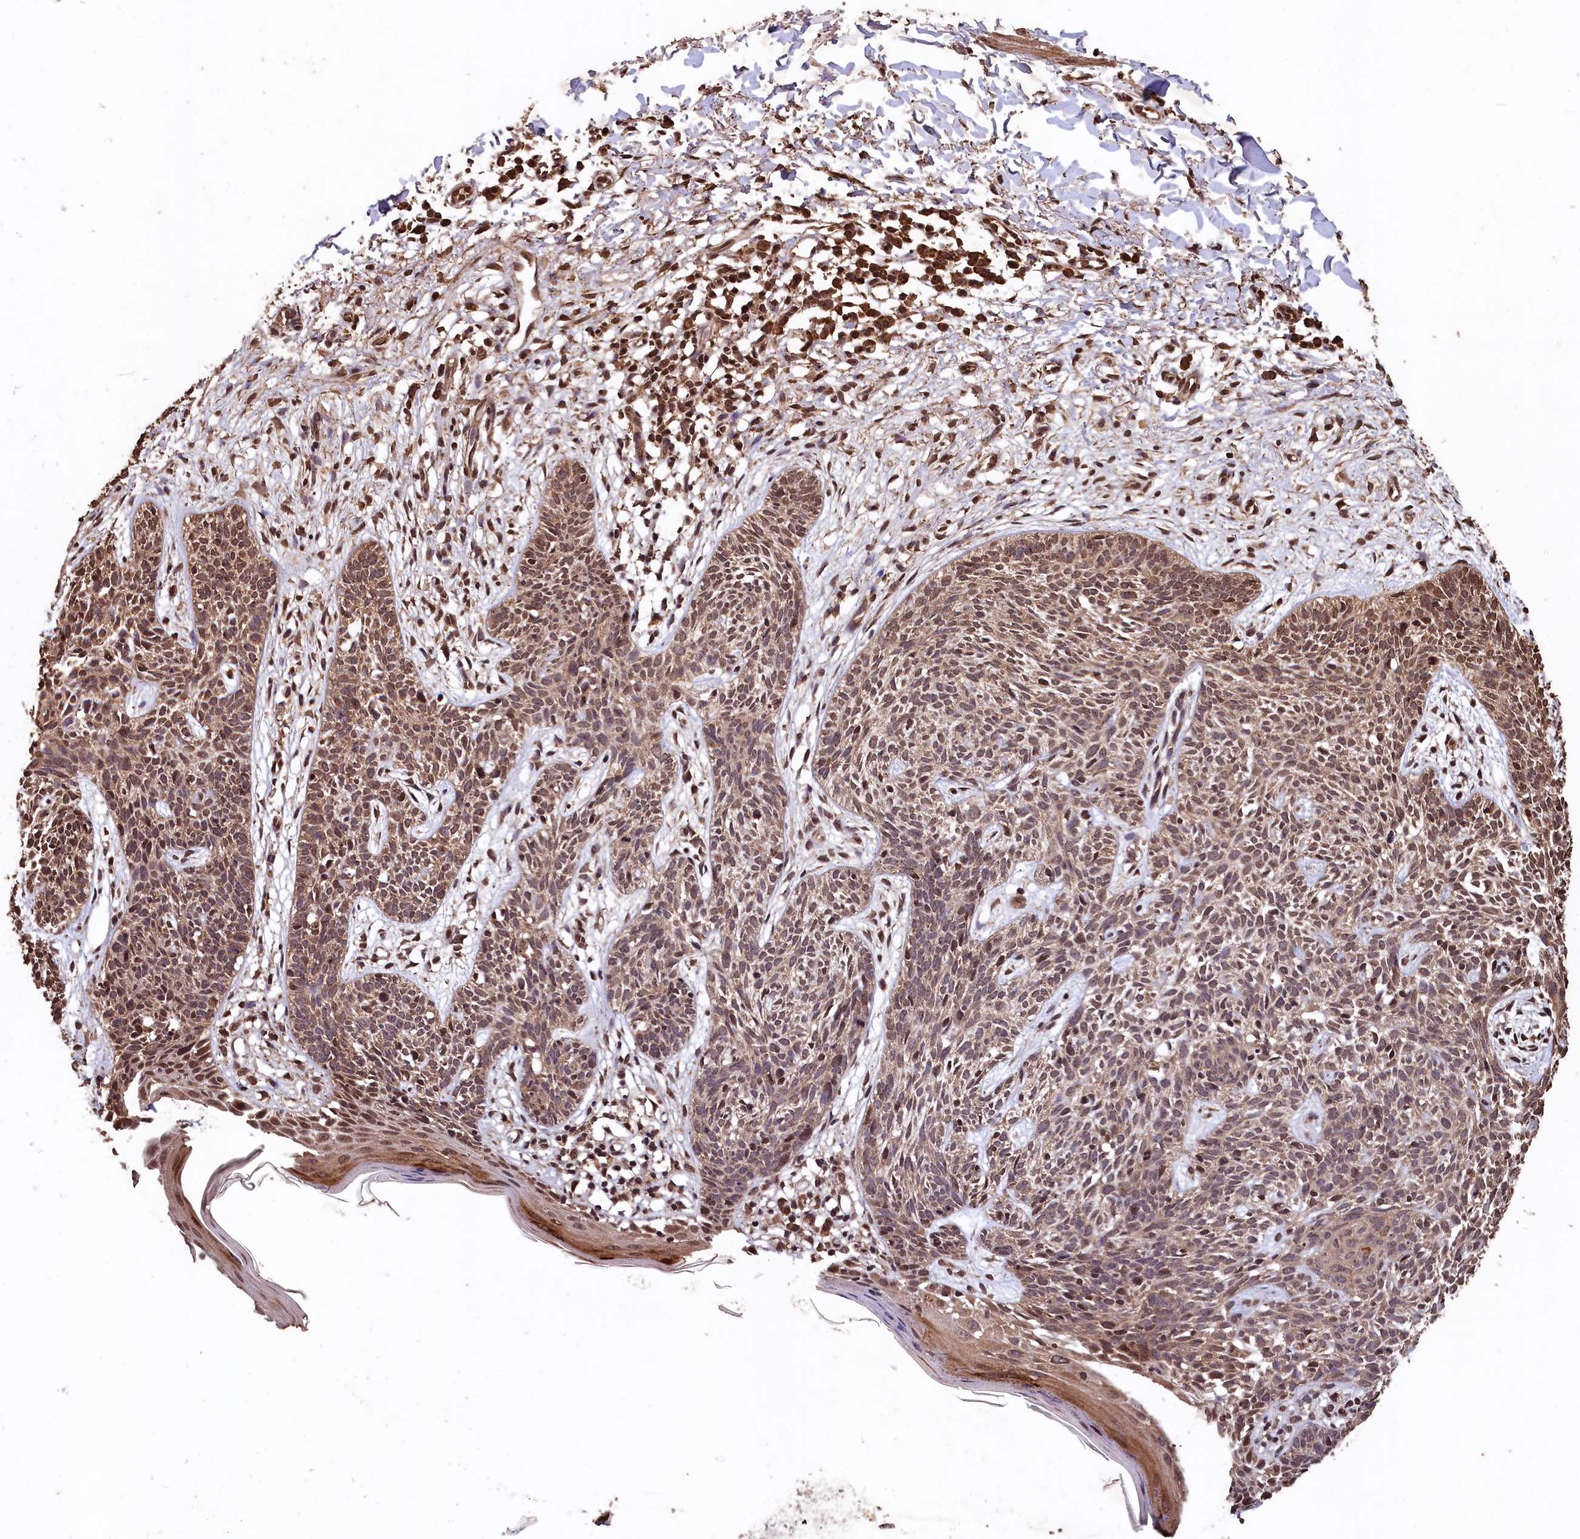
{"staining": {"intensity": "weak", "quantity": ">75%", "location": "cytoplasmic/membranous,nuclear"}, "tissue": "skin cancer", "cell_type": "Tumor cells", "image_type": "cancer", "snomed": [{"axis": "morphology", "description": "Basal cell carcinoma"}, {"axis": "topography", "description": "Skin"}], "caption": "Protein expression analysis of human basal cell carcinoma (skin) reveals weak cytoplasmic/membranous and nuclear expression in approximately >75% of tumor cells.", "gene": "CEP57L1", "patient": {"sex": "female", "age": 66}}